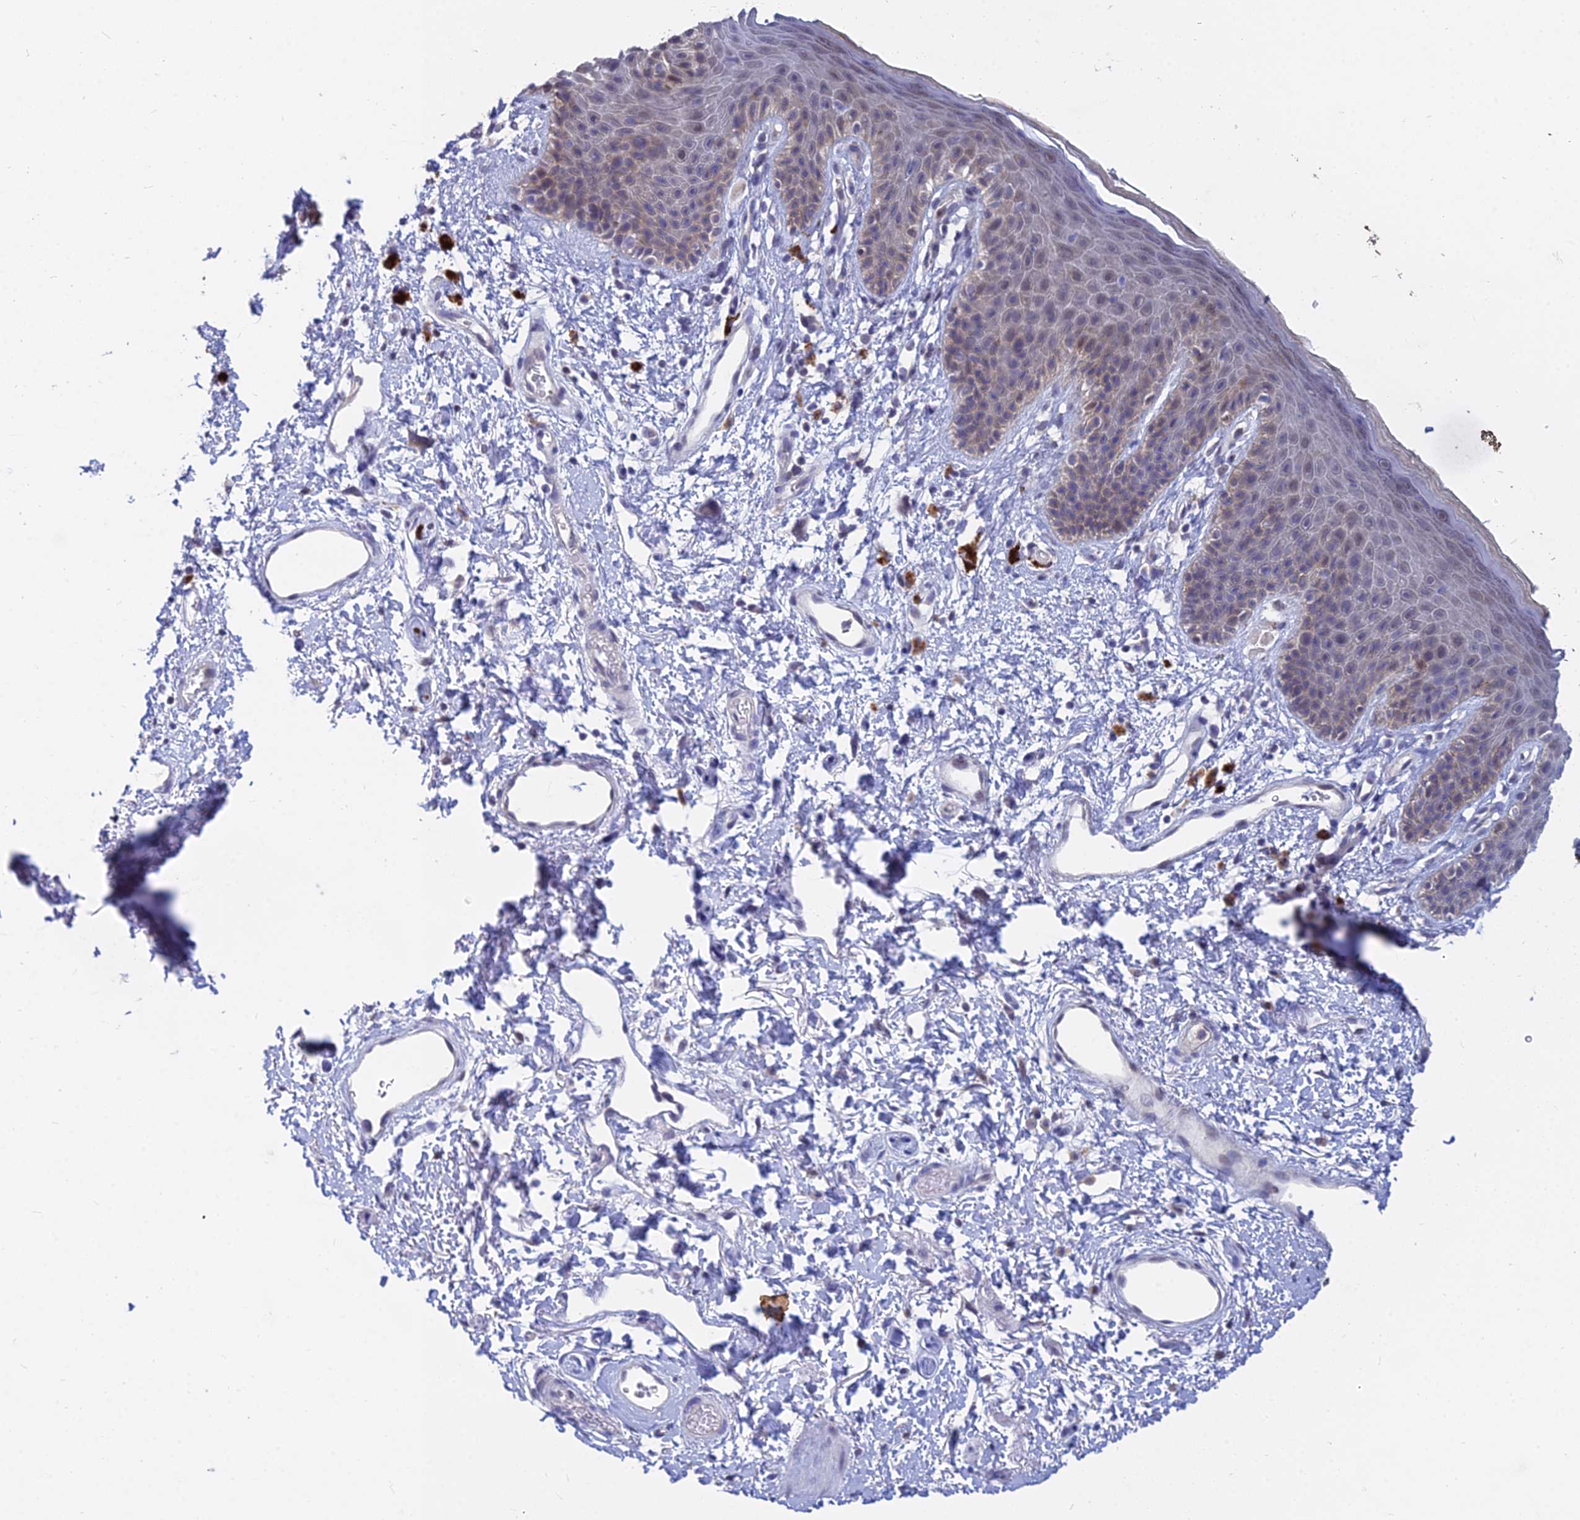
{"staining": {"intensity": "weak", "quantity": "25%-75%", "location": "cytoplasmic/membranous"}, "tissue": "skin", "cell_type": "Epidermal cells", "image_type": "normal", "snomed": [{"axis": "morphology", "description": "Normal tissue, NOS"}, {"axis": "topography", "description": "Anal"}], "caption": "Protein expression analysis of benign human skin reveals weak cytoplasmic/membranous staining in approximately 25%-75% of epidermal cells. The staining is performed using DAB (3,3'-diaminobenzidine) brown chromogen to label protein expression. The nuclei are counter-stained blue using hematoxylin.", "gene": "B3GALT4", "patient": {"sex": "female", "age": 46}}